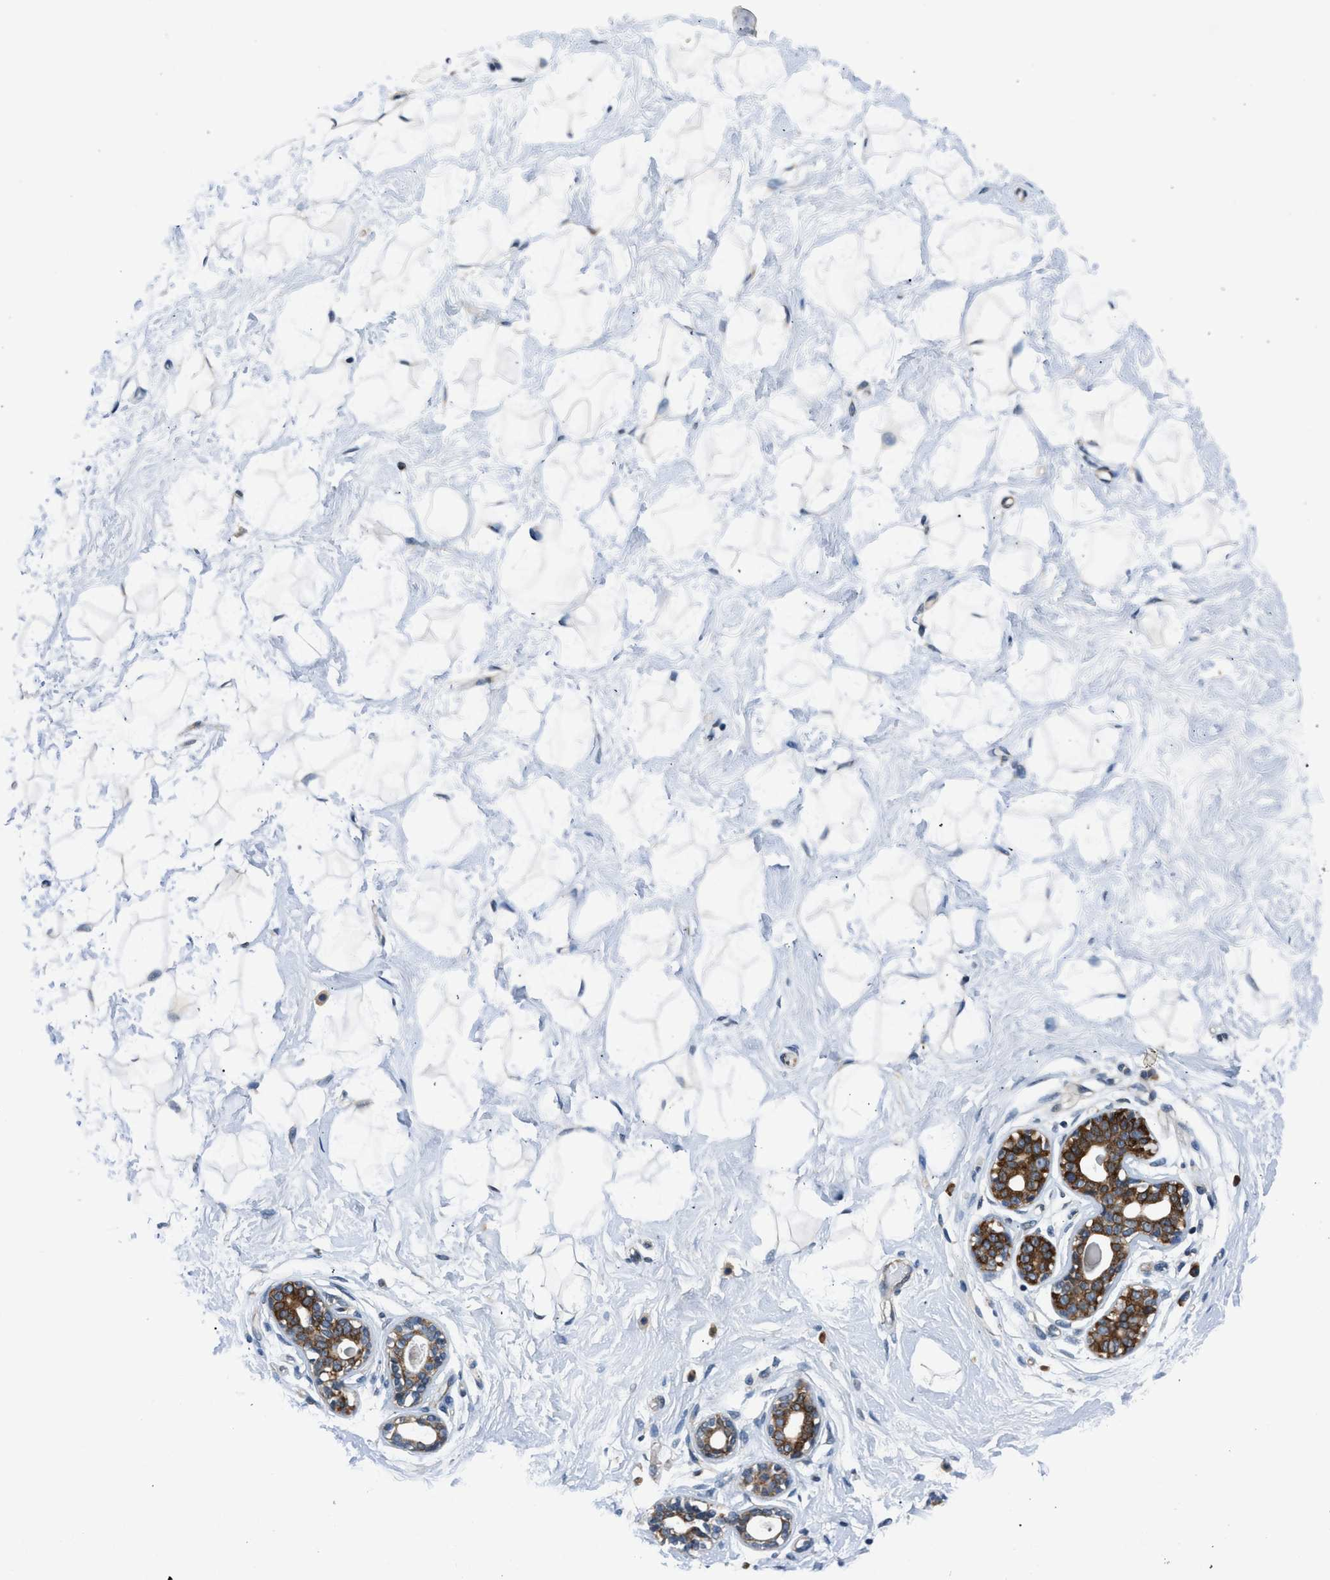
{"staining": {"intensity": "negative", "quantity": "none", "location": "none"}, "tissue": "breast", "cell_type": "Adipocytes", "image_type": "normal", "snomed": [{"axis": "morphology", "description": "Normal tissue, NOS"}, {"axis": "topography", "description": "Breast"}], "caption": "Micrograph shows no significant protein positivity in adipocytes of normal breast.", "gene": "PA2G4", "patient": {"sex": "female", "age": 23}}